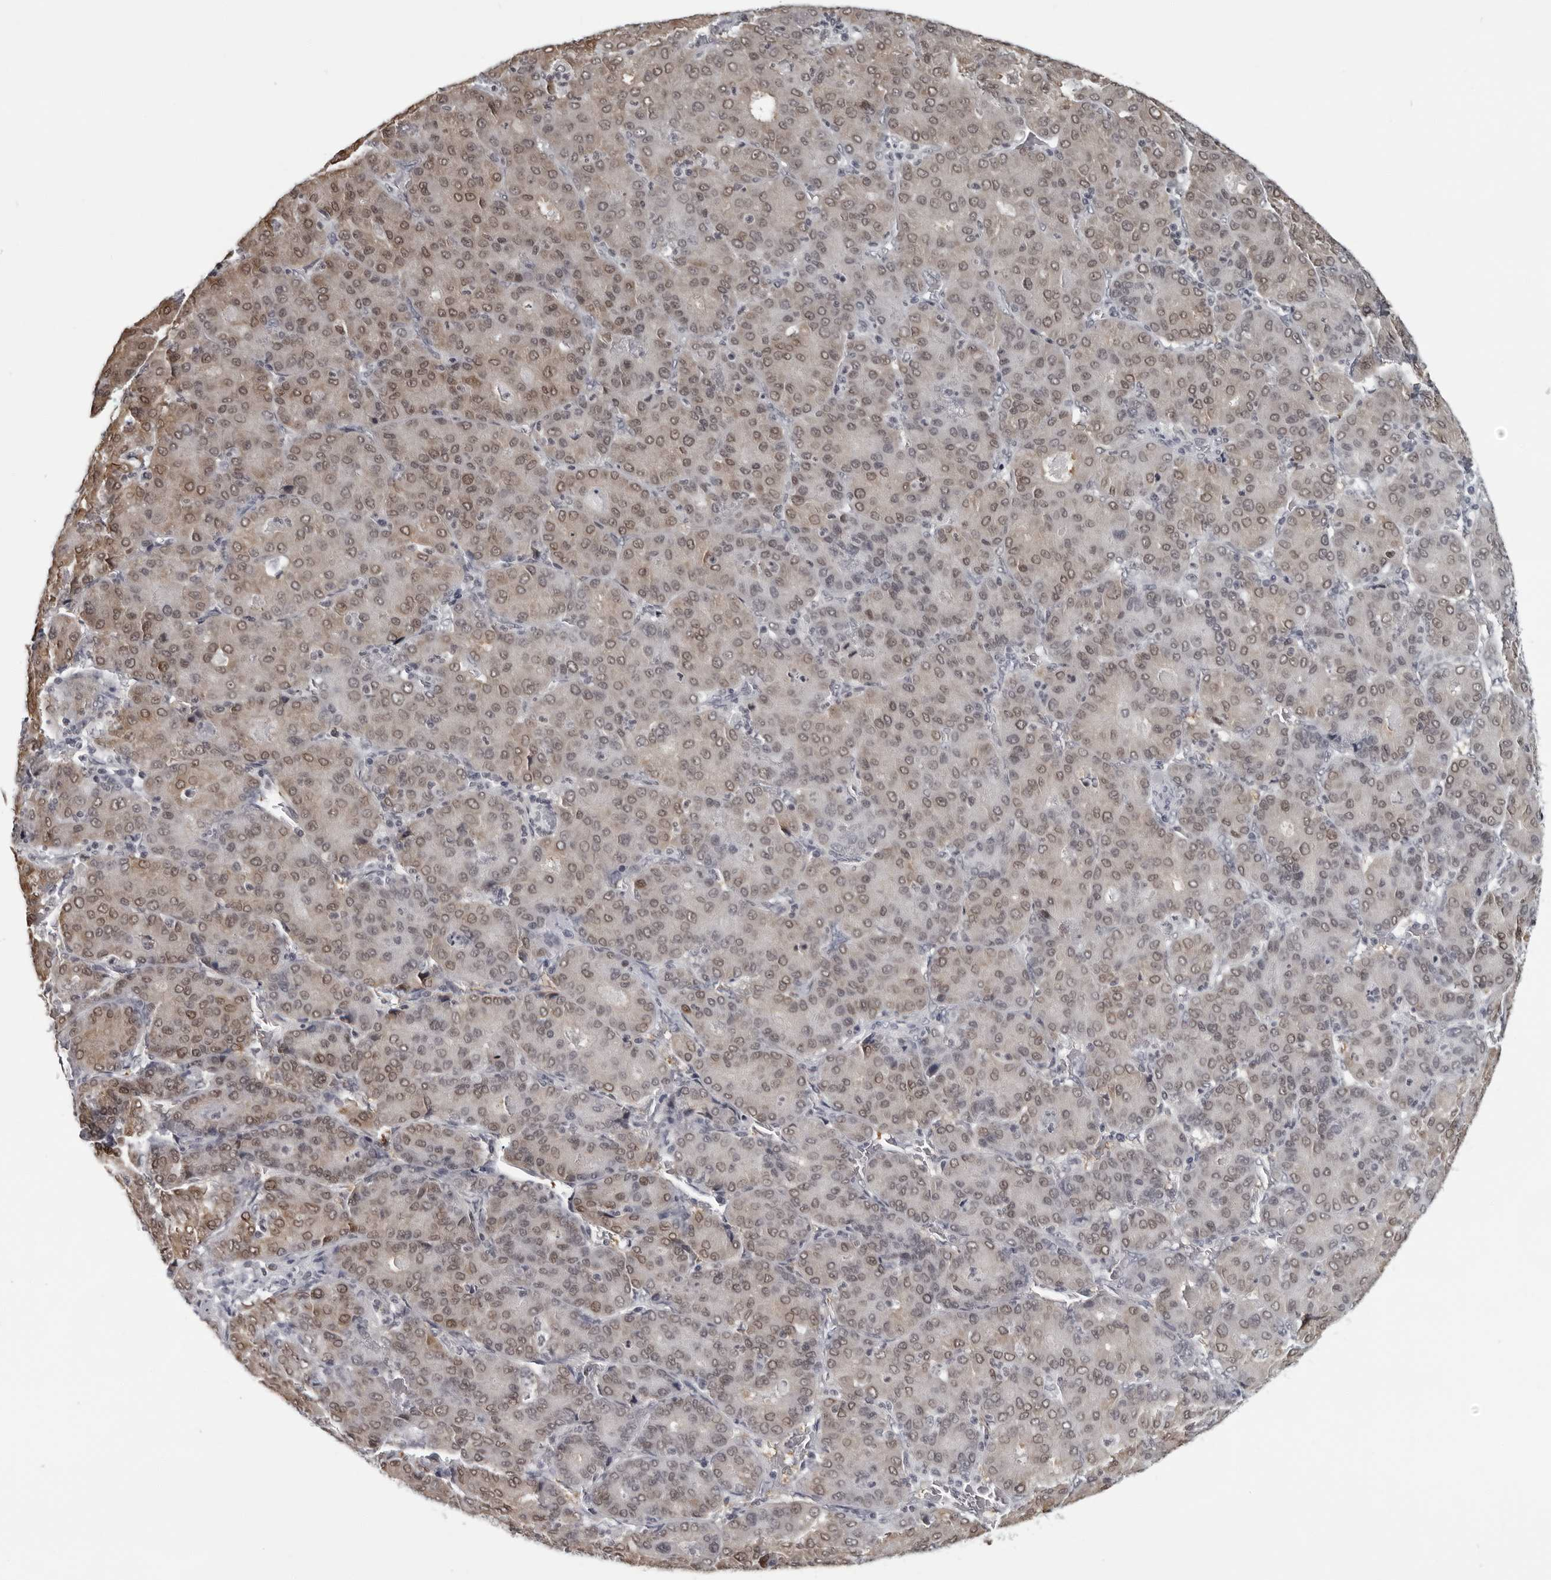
{"staining": {"intensity": "weak", "quantity": "25%-75%", "location": "cytoplasmic/membranous,nuclear"}, "tissue": "liver cancer", "cell_type": "Tumor cells", "image_type": "cancer", "snomed": [{"axis": "morphology", "description": "Carcinoma, Hepatocellular, NOS"}, {"axis": "topography", "description": "Liver"}], "caption": "Immunohistochemistry (DAB (3,3'-diaminobenzidine)) staining of human liver cancer (hepatocellular carcinoma) demonstrates weak cytoplasmic/membranous and nuclear protein staining in about 25%-75% of tumor cells.", "gene": "LZIC", "patient": {"sex": "male", "age": 65}}